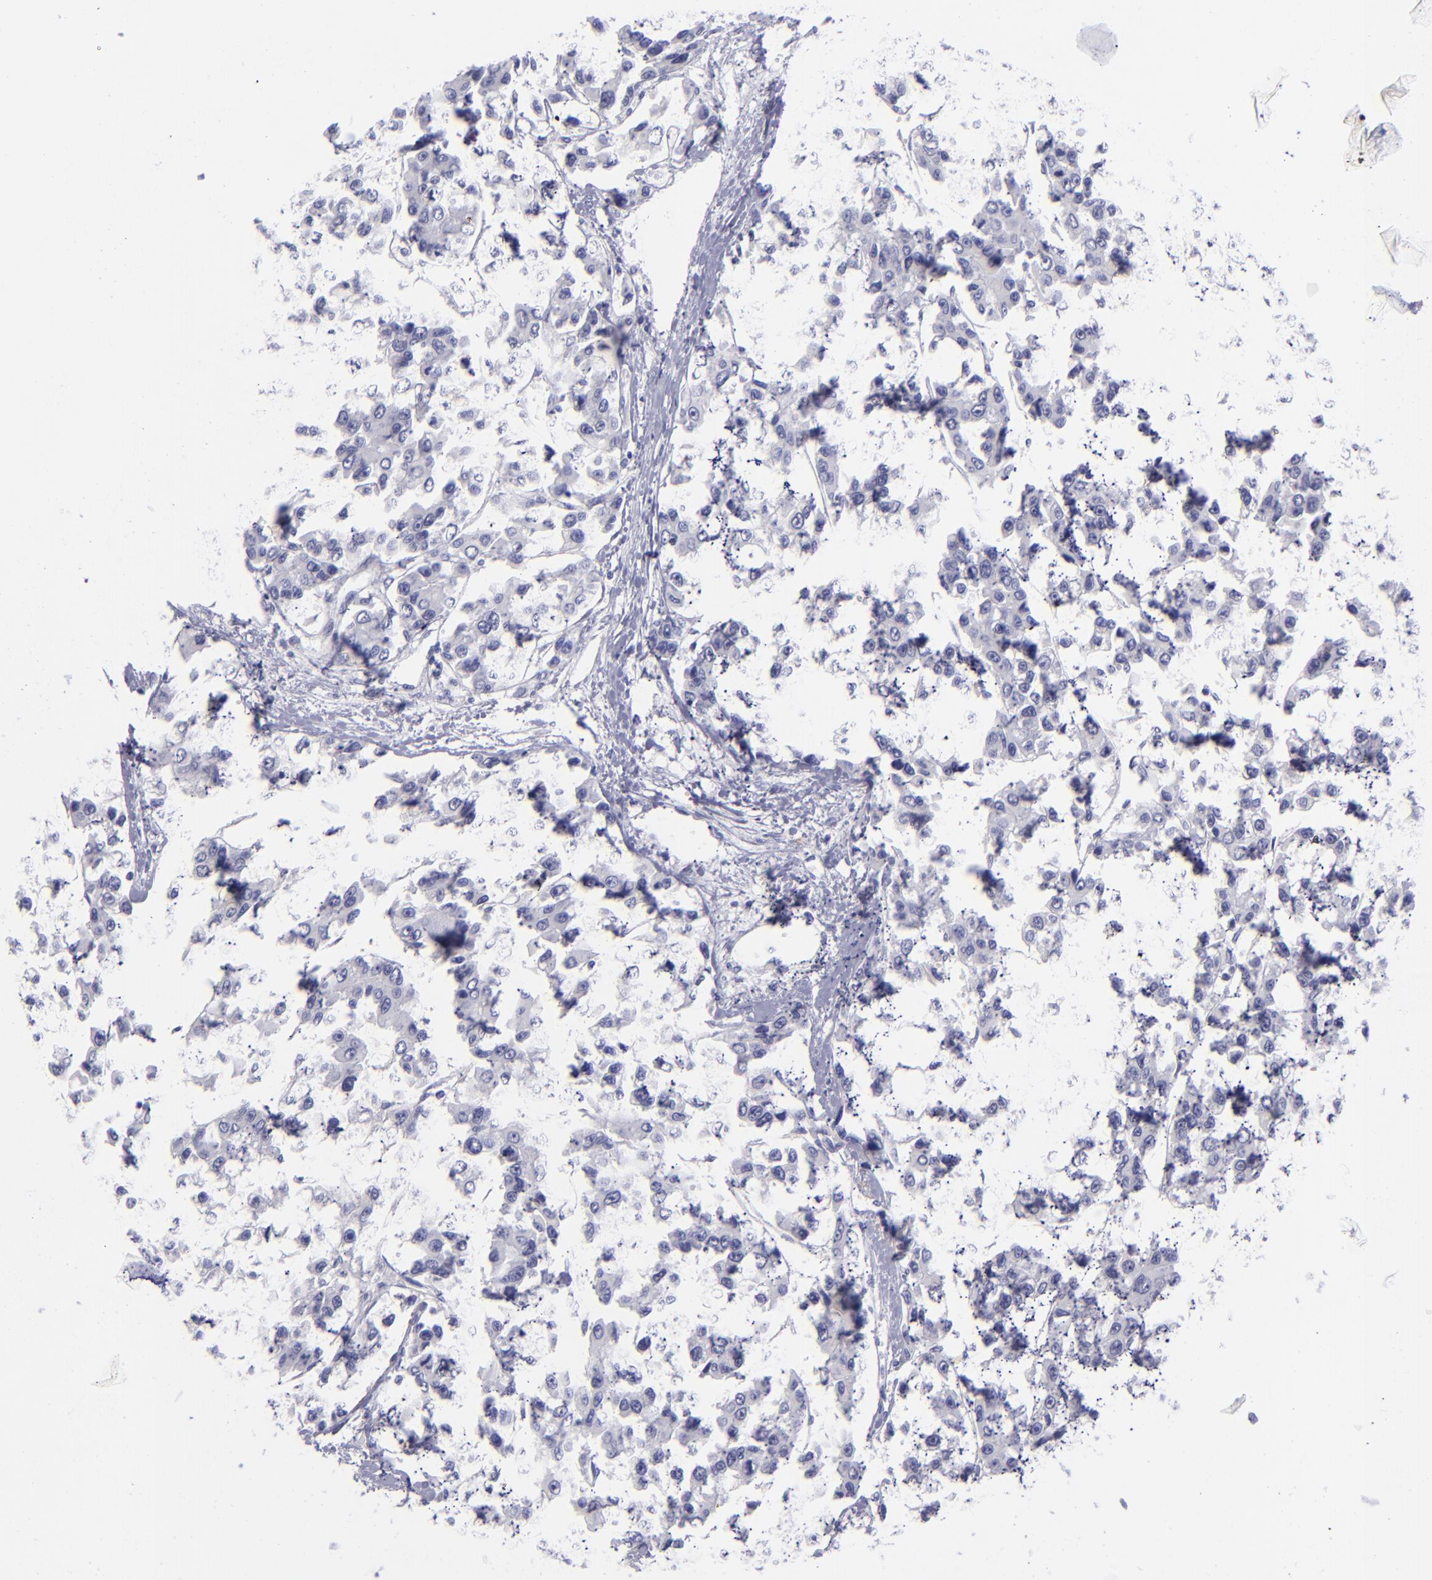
{"staining": {"intensity": "negative", "quantity": "none", "location": "none"}, "tissue": "liver cancer", "cell_type": "Tumor cells", "image_type": "cancer", "snomed": [{"axis": "morphology", "description": "Carcinoma, Hepatocellular, NOS"}, {"axis": "topography", "description": "Liver"}], "caption": "A histopathology image of human hepatocellular carcinoma (liver) is negative for staining in tumor cells.", "gene": "CD82", "patient": {"sex": "female", "age": 66}}